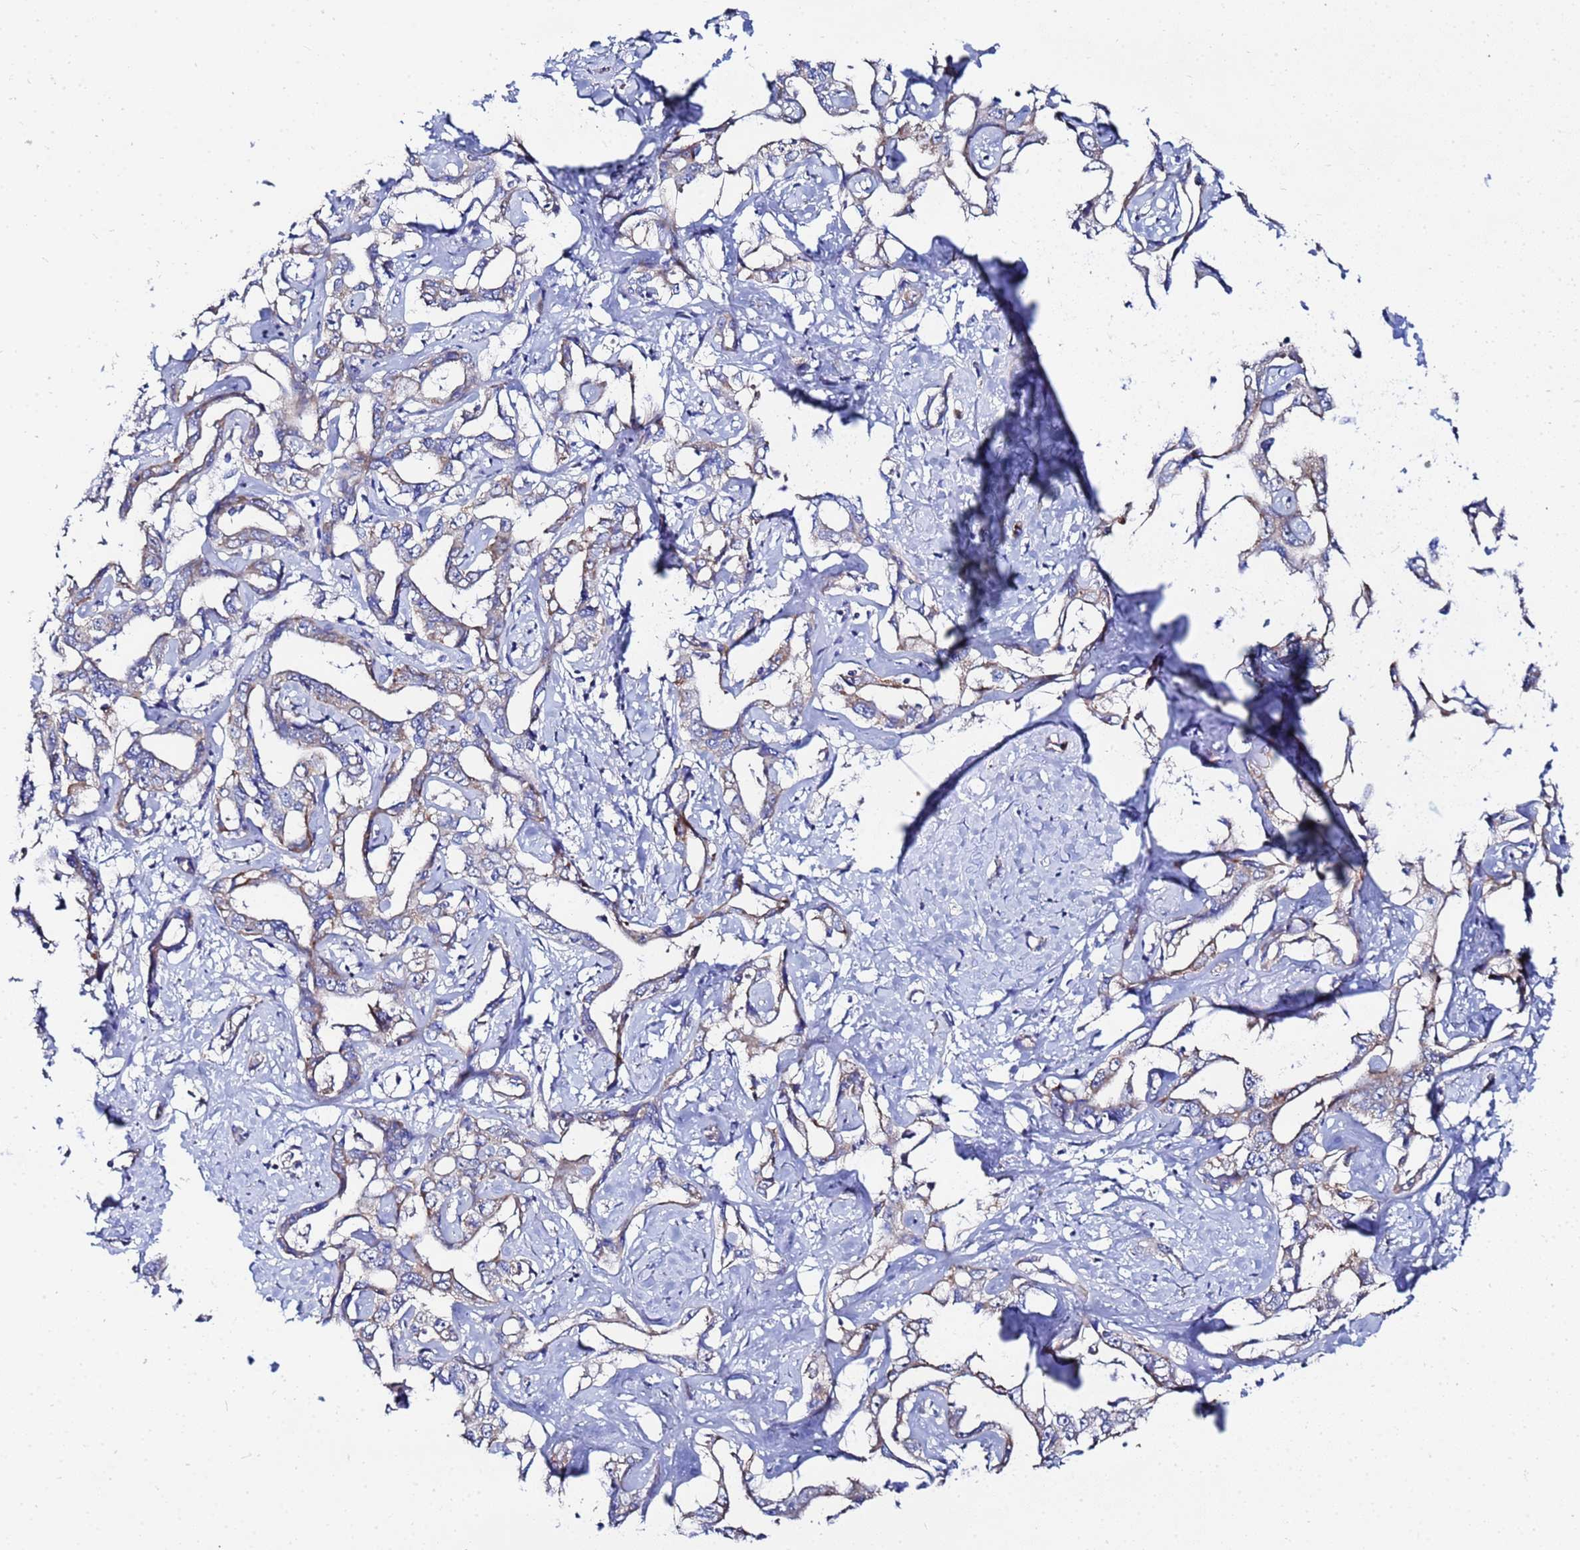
{"staining": {"intensity": "weak", "quantity": "25%-75%", "location": "cytoplasmic/membranous"}, "tissue": "liver cancer", "cell_type": "Tumor cells", "image_type": "cancer", "snomed": [{"axis": "morphology", "description": "Cholangiocarcinoma"}, {"axis": "topography", "description": "Liver"}], "caption": "Approximately 25%-75% of tumor cells in human liver cholangiocarcinoma exhibit weak cytoplasmic/membranous protein positivity as visualized by brown immunohistochemical staining.", "gene": "FAHD2A", "patient": {"sex": "male", "age": 59}}